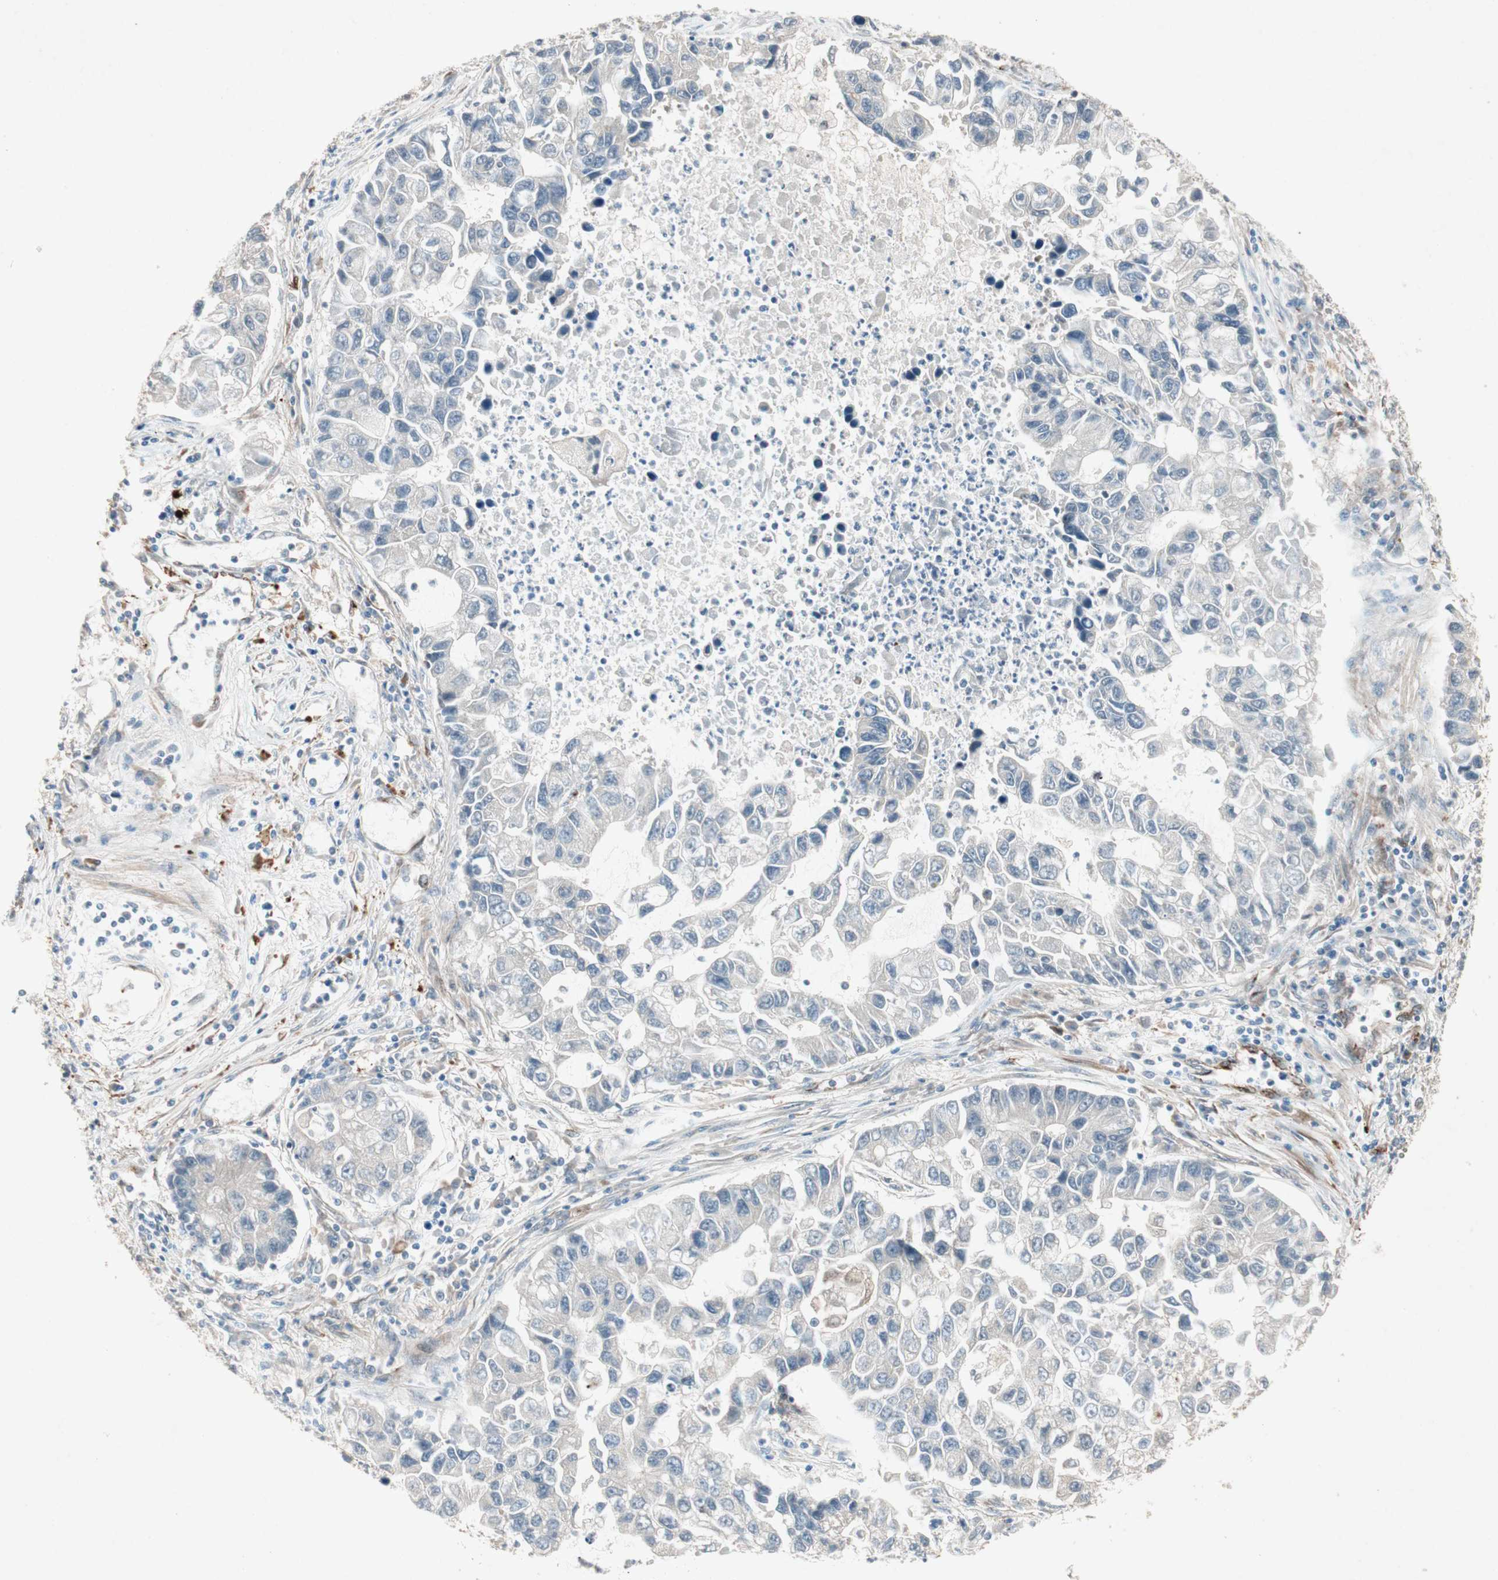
{"staining": {"intensity": "negative", "quantity": "none", "location": "none"}, "tissue": "lung cancer", "cell_type": "Tumor cells", "image_type": "cancer", "snomed": [{"axis": "morphology", "description": "Adenocarcinoma, NOS"}, {"axis": "topography", "description": "Lung"}], "caption": "Immunohistochemical staining of human lung cancer (adenocarcinoma) reveals no significant expression in tumor cells.", "gene": "SDSL", "patient": {"sex": "female", "age": 51}}